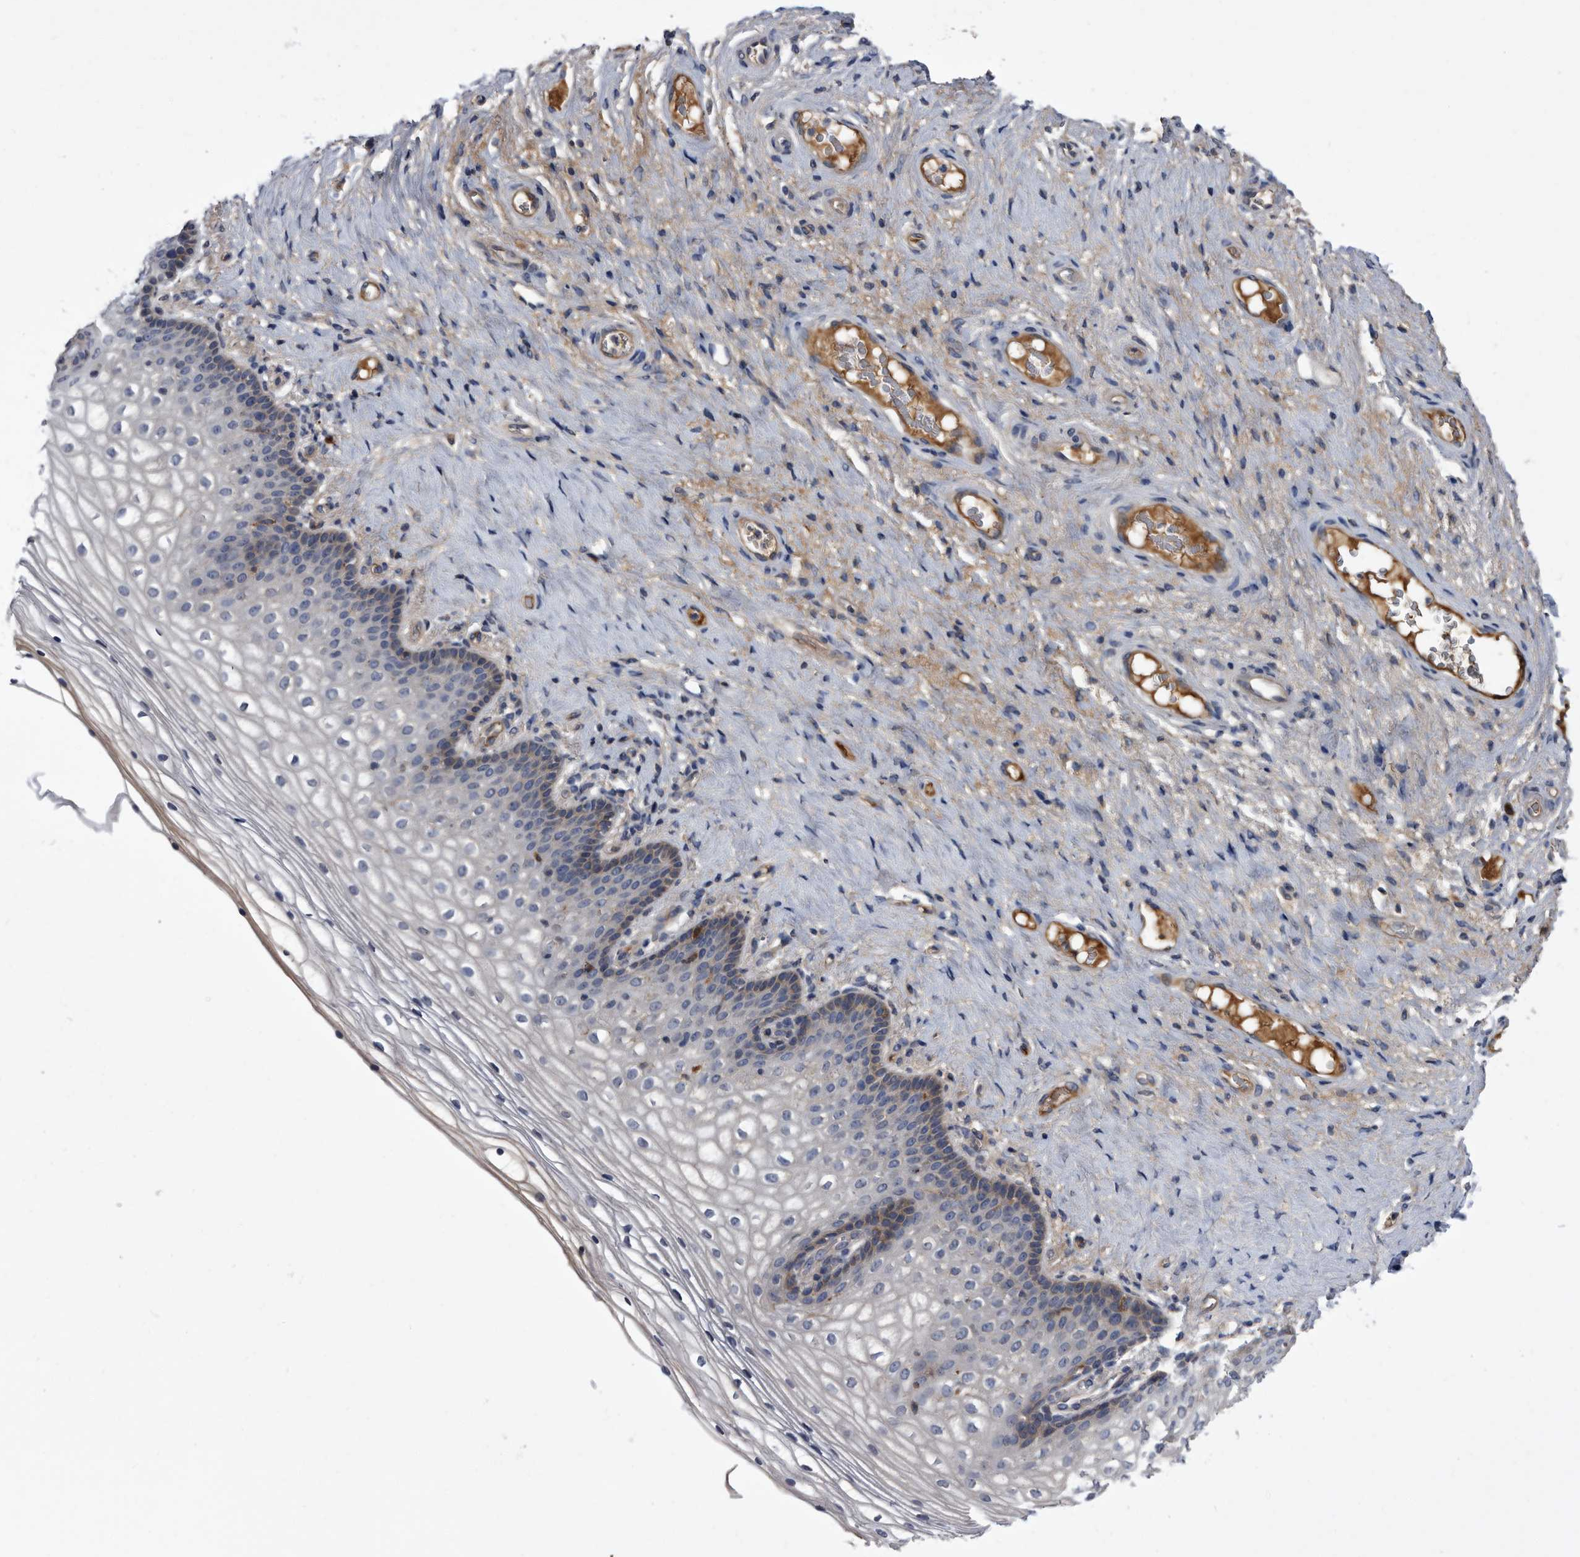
{"staining": {"intensity": "weak", "quantity": "<25%", "location": "cytoplasmic/membranous"}, "tissue": "vagina", "cell_type": "Squamous epithelial cells", "image_type": "normal", "snomed": [{"axis": "morphology", "description": "Normal tissue, NOS"}, {"axis": "topography", "description": "Vagina"}], "caption": "IHC of unremarkable human vagina demonstrates no positivity in squamous epithelial cells. Brightfield microscopy of IHC stained with DAB (brown) and hematoxylin (blue), captured at high magnification.", "gene": "DTNBP1", "patient": {"sex": "female", "age": 60}}